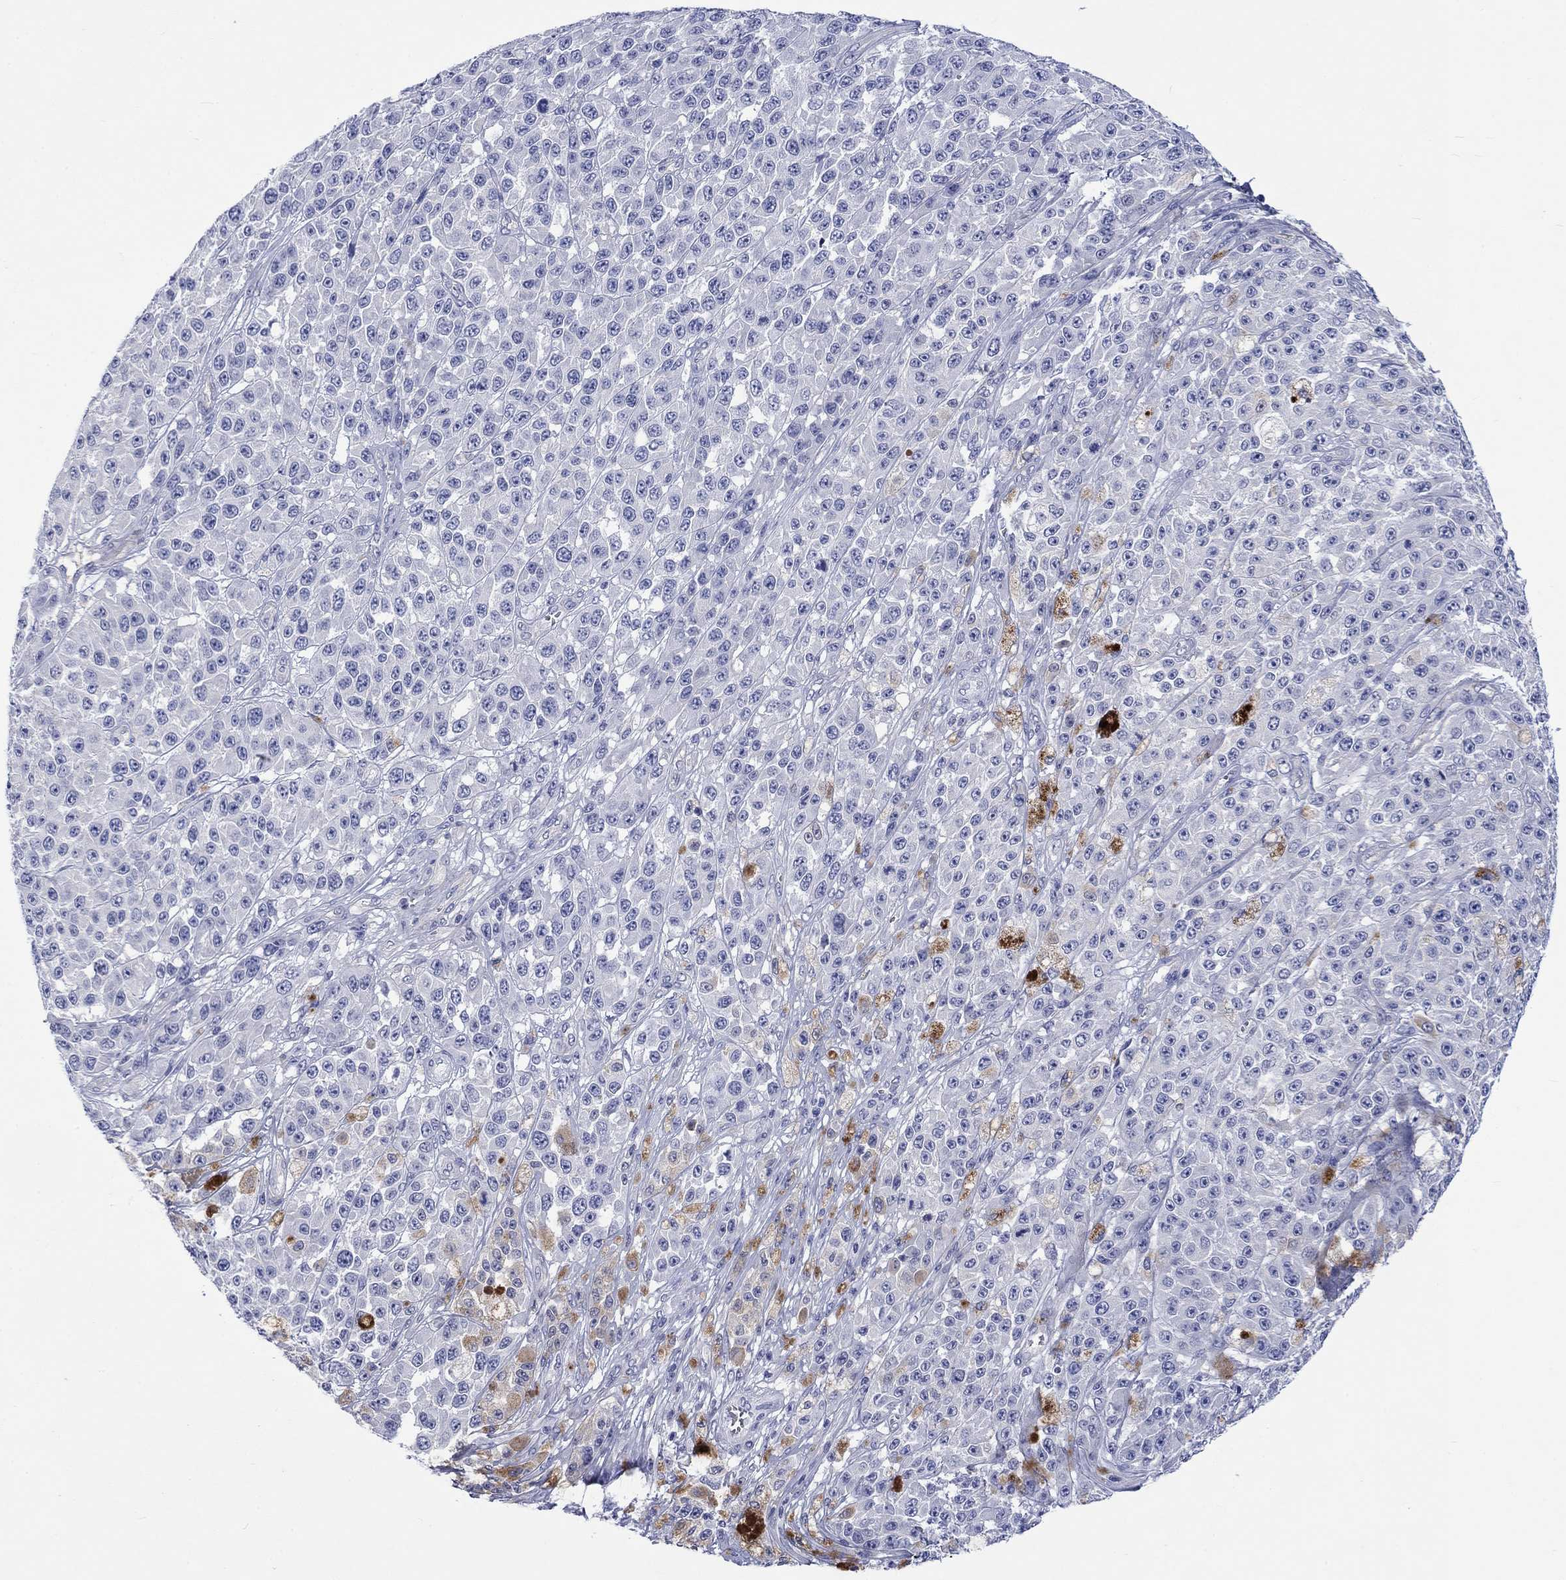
{"staining": {"intensity": "negative", "quantity": "none", "location": "none"}, "tissue": "melanoma", "cell_type": "Tumor cells", "image_type": "cancer", "snomed": [{"axis": "morphology", "description": "Malignant melanoma, NOS"}, {"axis": "topography", "description": "Skin"}], "caption": "A photomicrograph of human melanoma is negative for staining in tumor cells. Nuclei are stained in blue.", "gene": "CACNG3", "patient": {"sex": "female", "age": 58}}